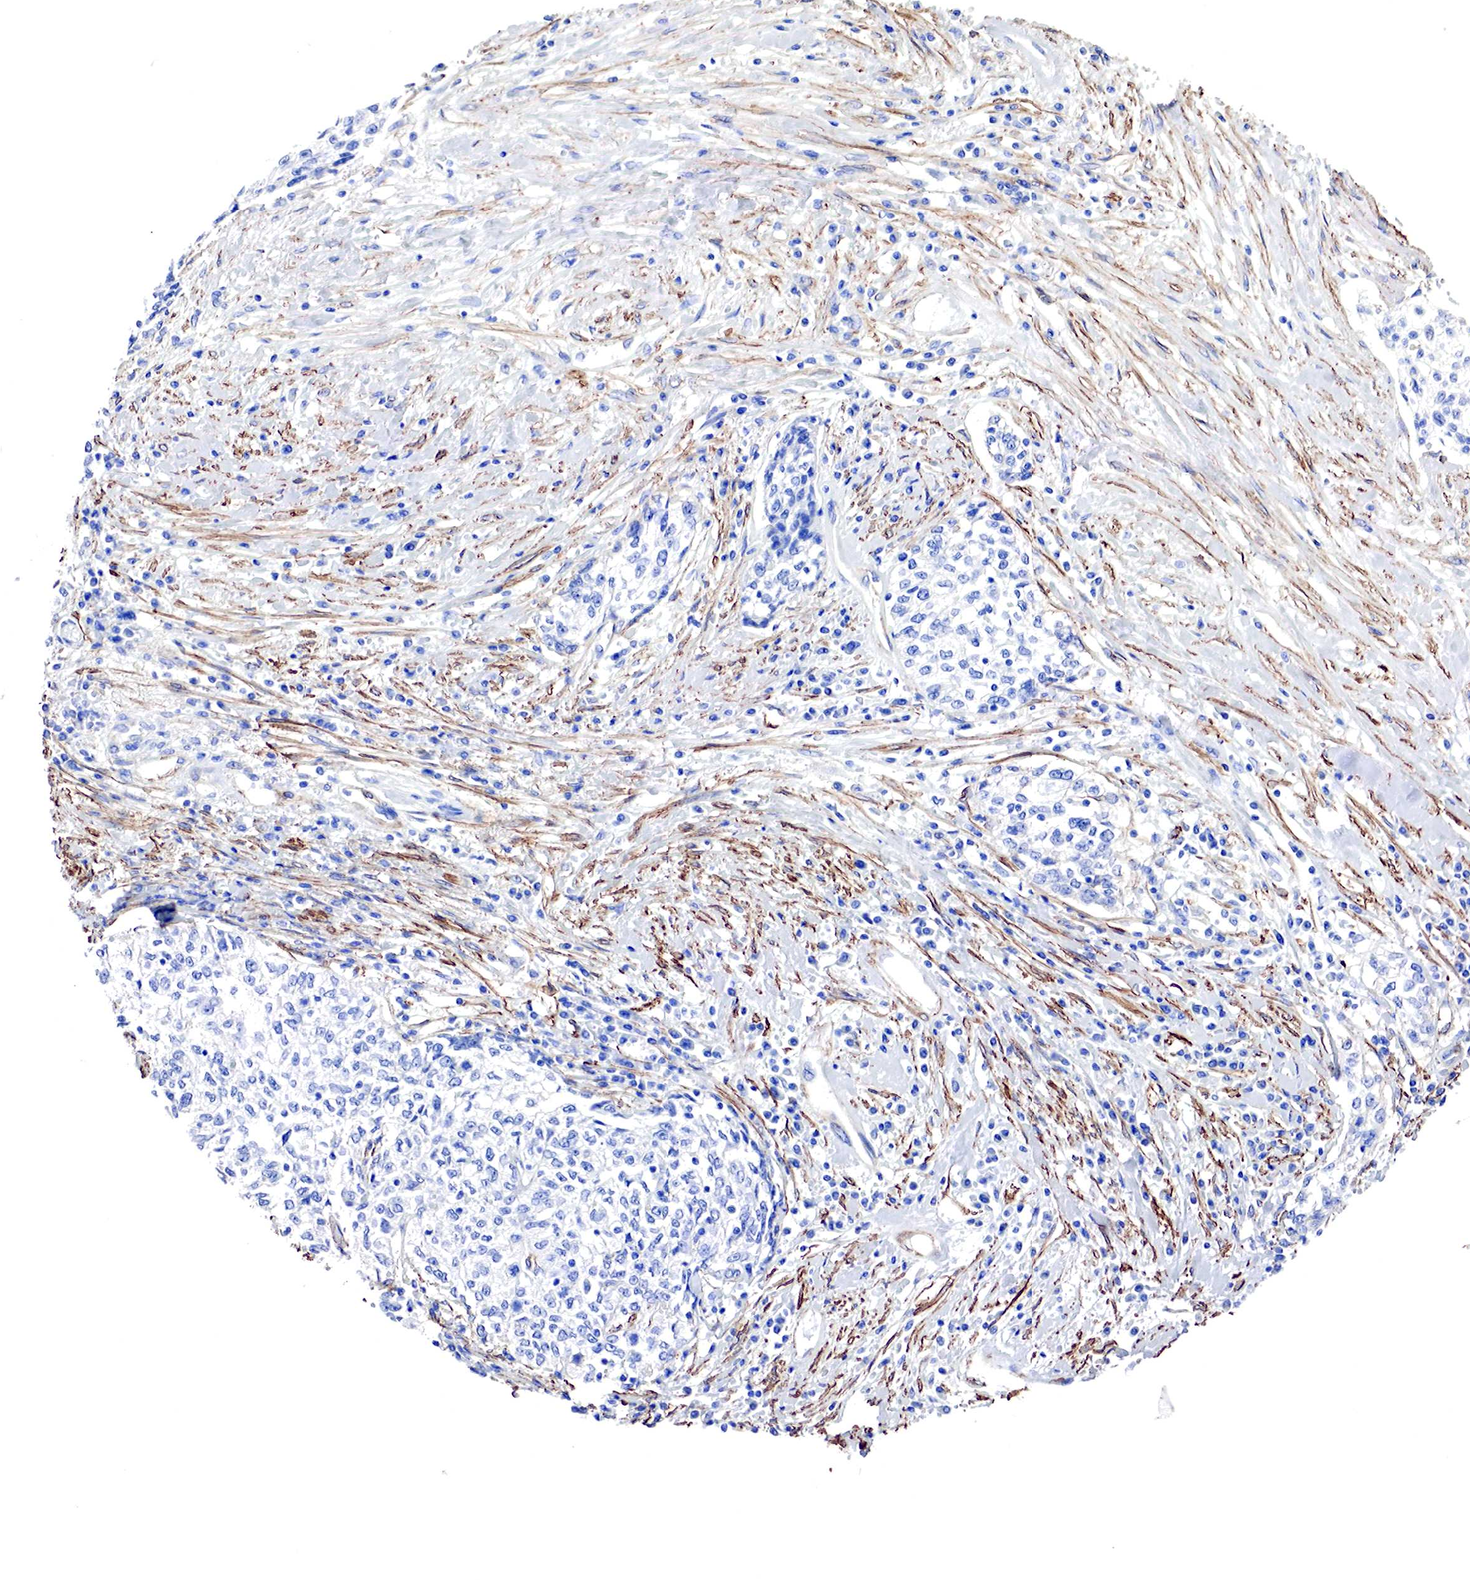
{"staining": {"intensity": "moderate", "quantity": "25%-75%", "location": "cytoplasmic/membranous"}, "tissue": "cervical cancer", "cell_type": "Tumor cells", "image_type": "cancer", "snomed": [{"axis": "morphology", "description": "Squamous cell carcinoma, NOS"}, {"axis": "topography", "description": "Cervix"}], "caption": "Moderate cytoplasmic/membranous protein positivity is identified in approximately 25%-75% of tumor cells in cervical cancer. (DAB (3,3'-diaminobenzidine) IHC, brown staining for protein, blue staining for nuclei).", "gene": "TPM1", "patient": {"sex": "female", "age": 57}}